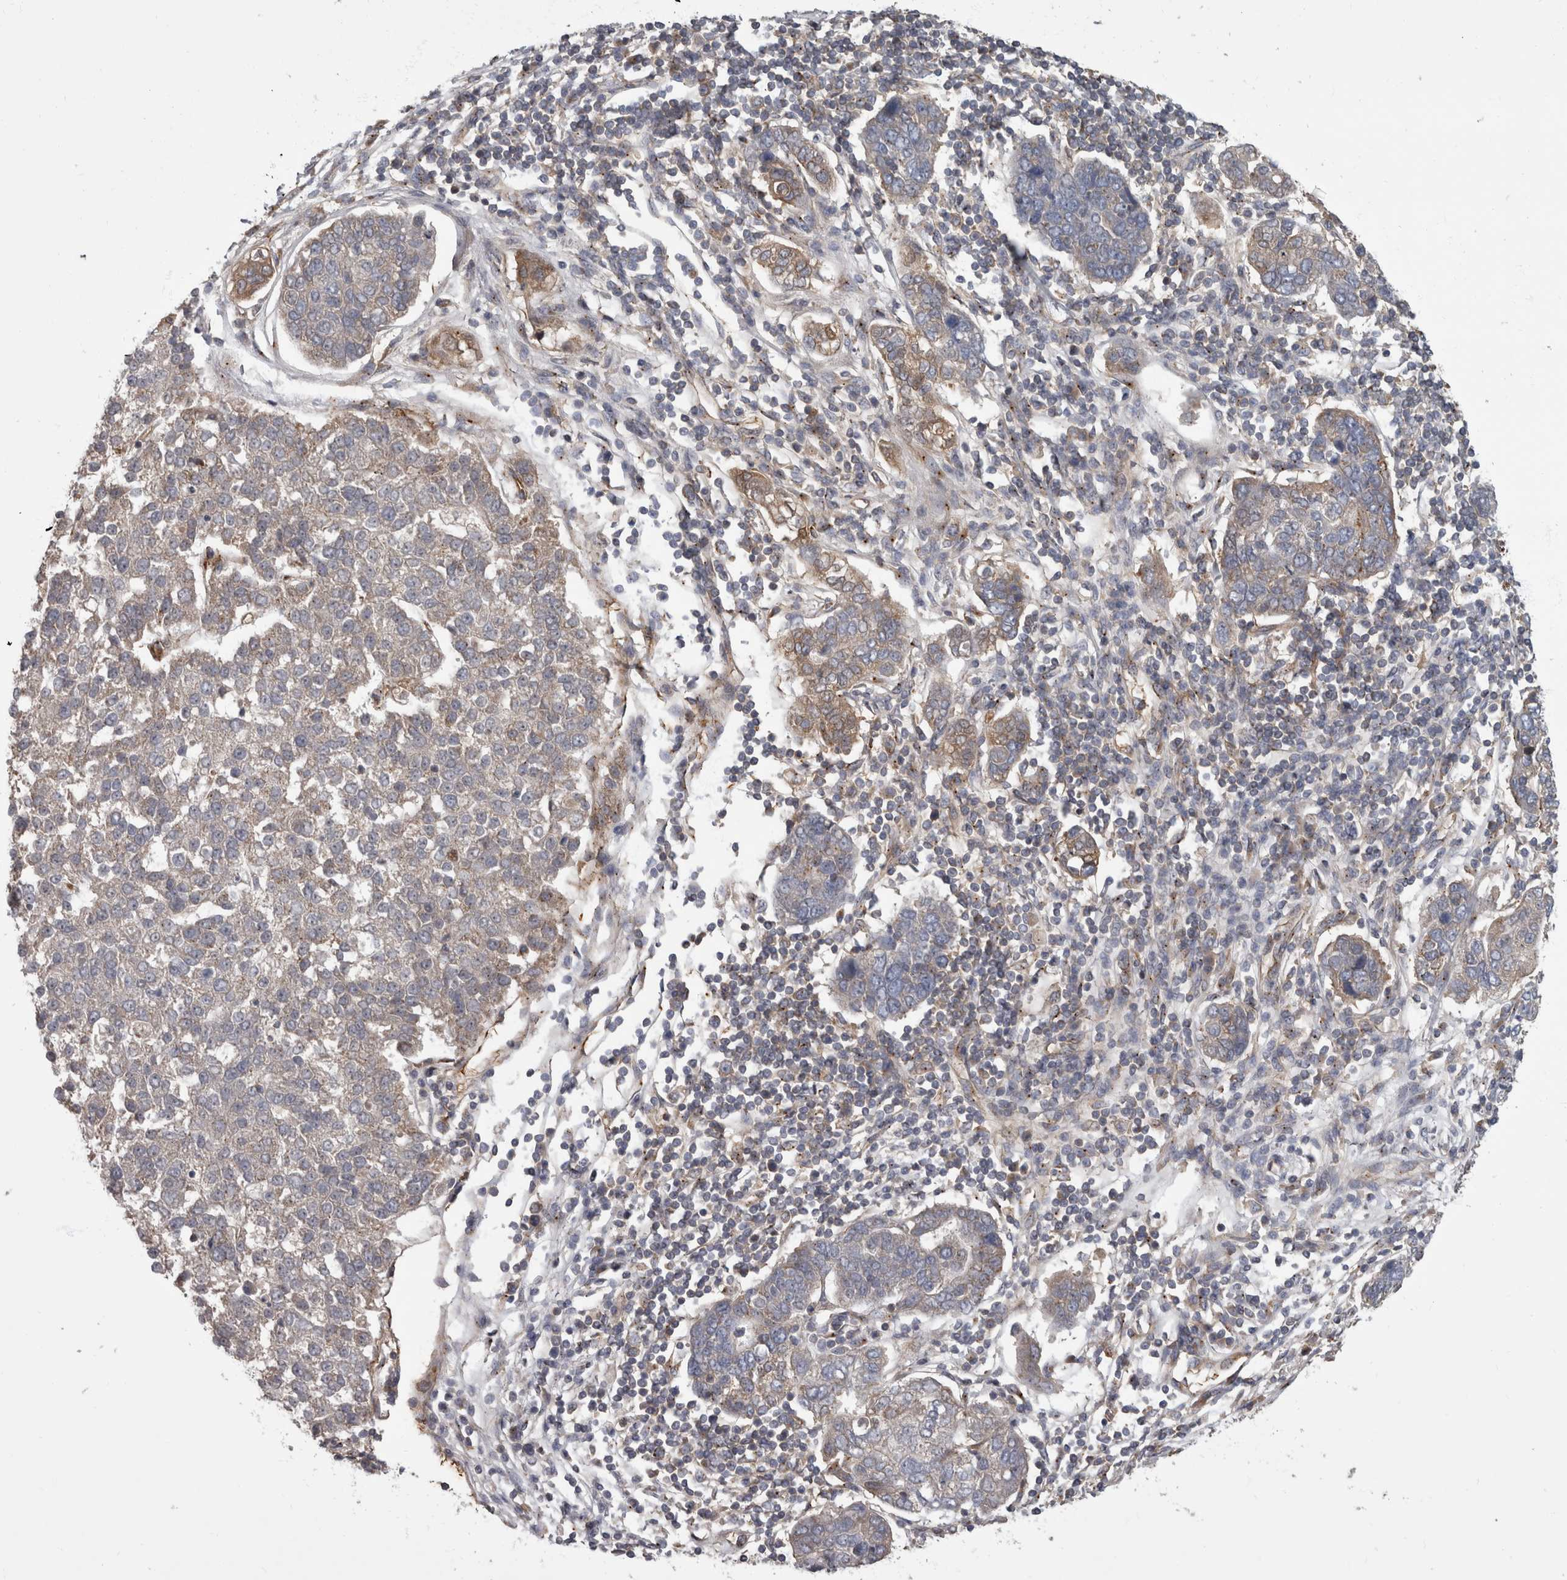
{"staining": {"intensity": "weak", "quantity": "<25%", "location": "cytoplasmic/membranous"}, "tissue": "pancreatic cancer", "cell_type": "Tumor cells", "image_type": "cancer", "snomed": [{"axis": "morphology", "description": "Adenocarcinoma, NOS"}, {"axis": "topography", "description": "Pancreas"}], "caption": "DAB (3,3'-diaminobenzidine) immunohistochemical staining of pancreatic cancer (adenocarcinoma) reveals no significant expression in tumor cells.", "gene": "HOOK3", "patient": {"sex": "female", "age": 61}}